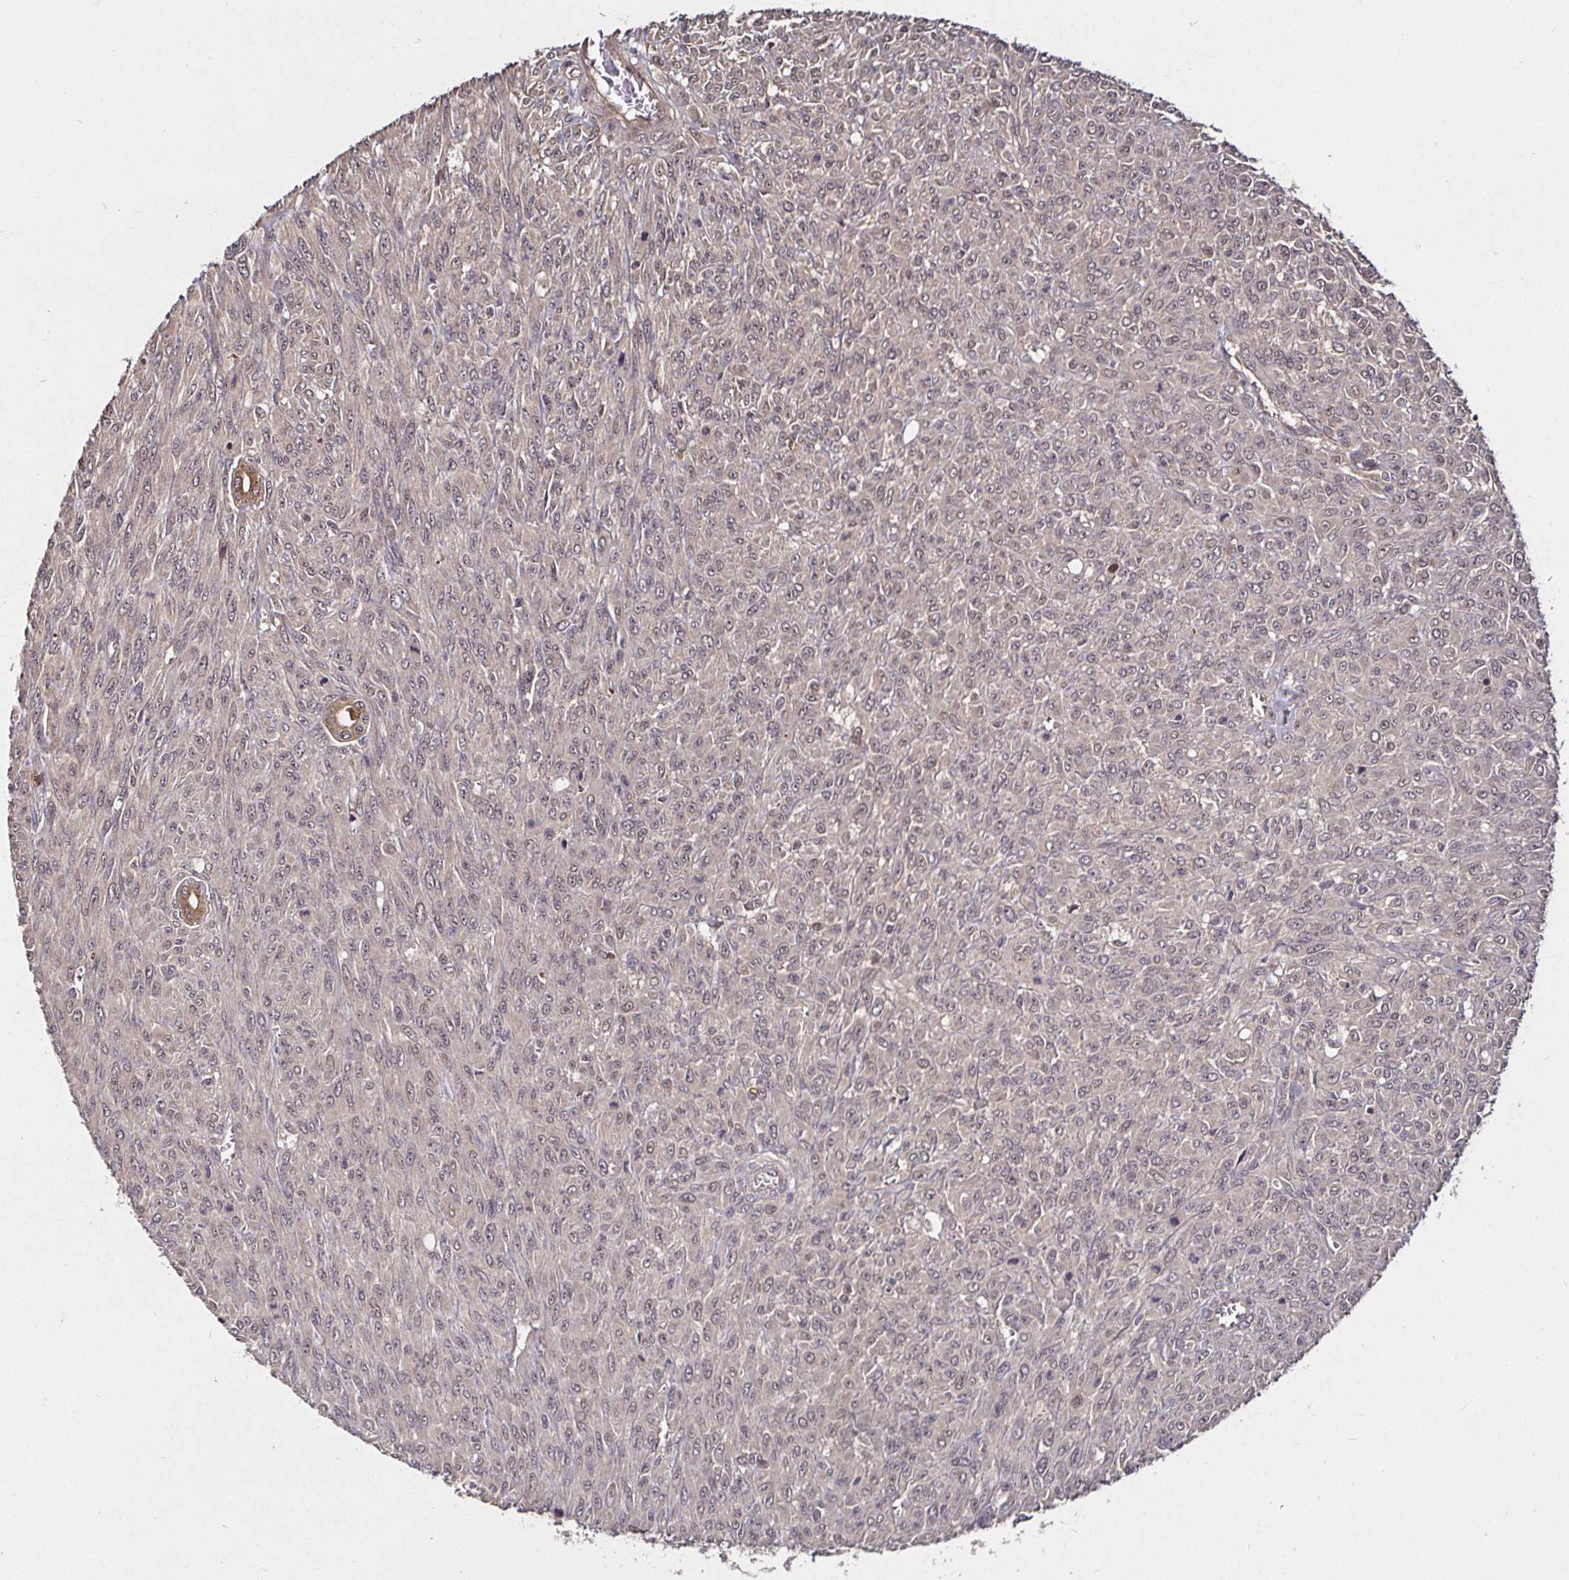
{"staining": {"intensity": "negative", "quantity": "none", "location": "none"}, "tissue": "renal cancer", "cell_type": "Tumor cells", "image_type": "cancer", "snomed": [{"axis": "morphology", "description": "Adenocarcinoma, NOS"}, {"axis": "topography", "description": "Kidney"}], "caption": "Adenocarcinoma (renal) stained for a protein using immunohistochemistry reveals no expression tumor cells.", "gene": "SMYD3", "patient": {"sex": "male", "age": 58}}